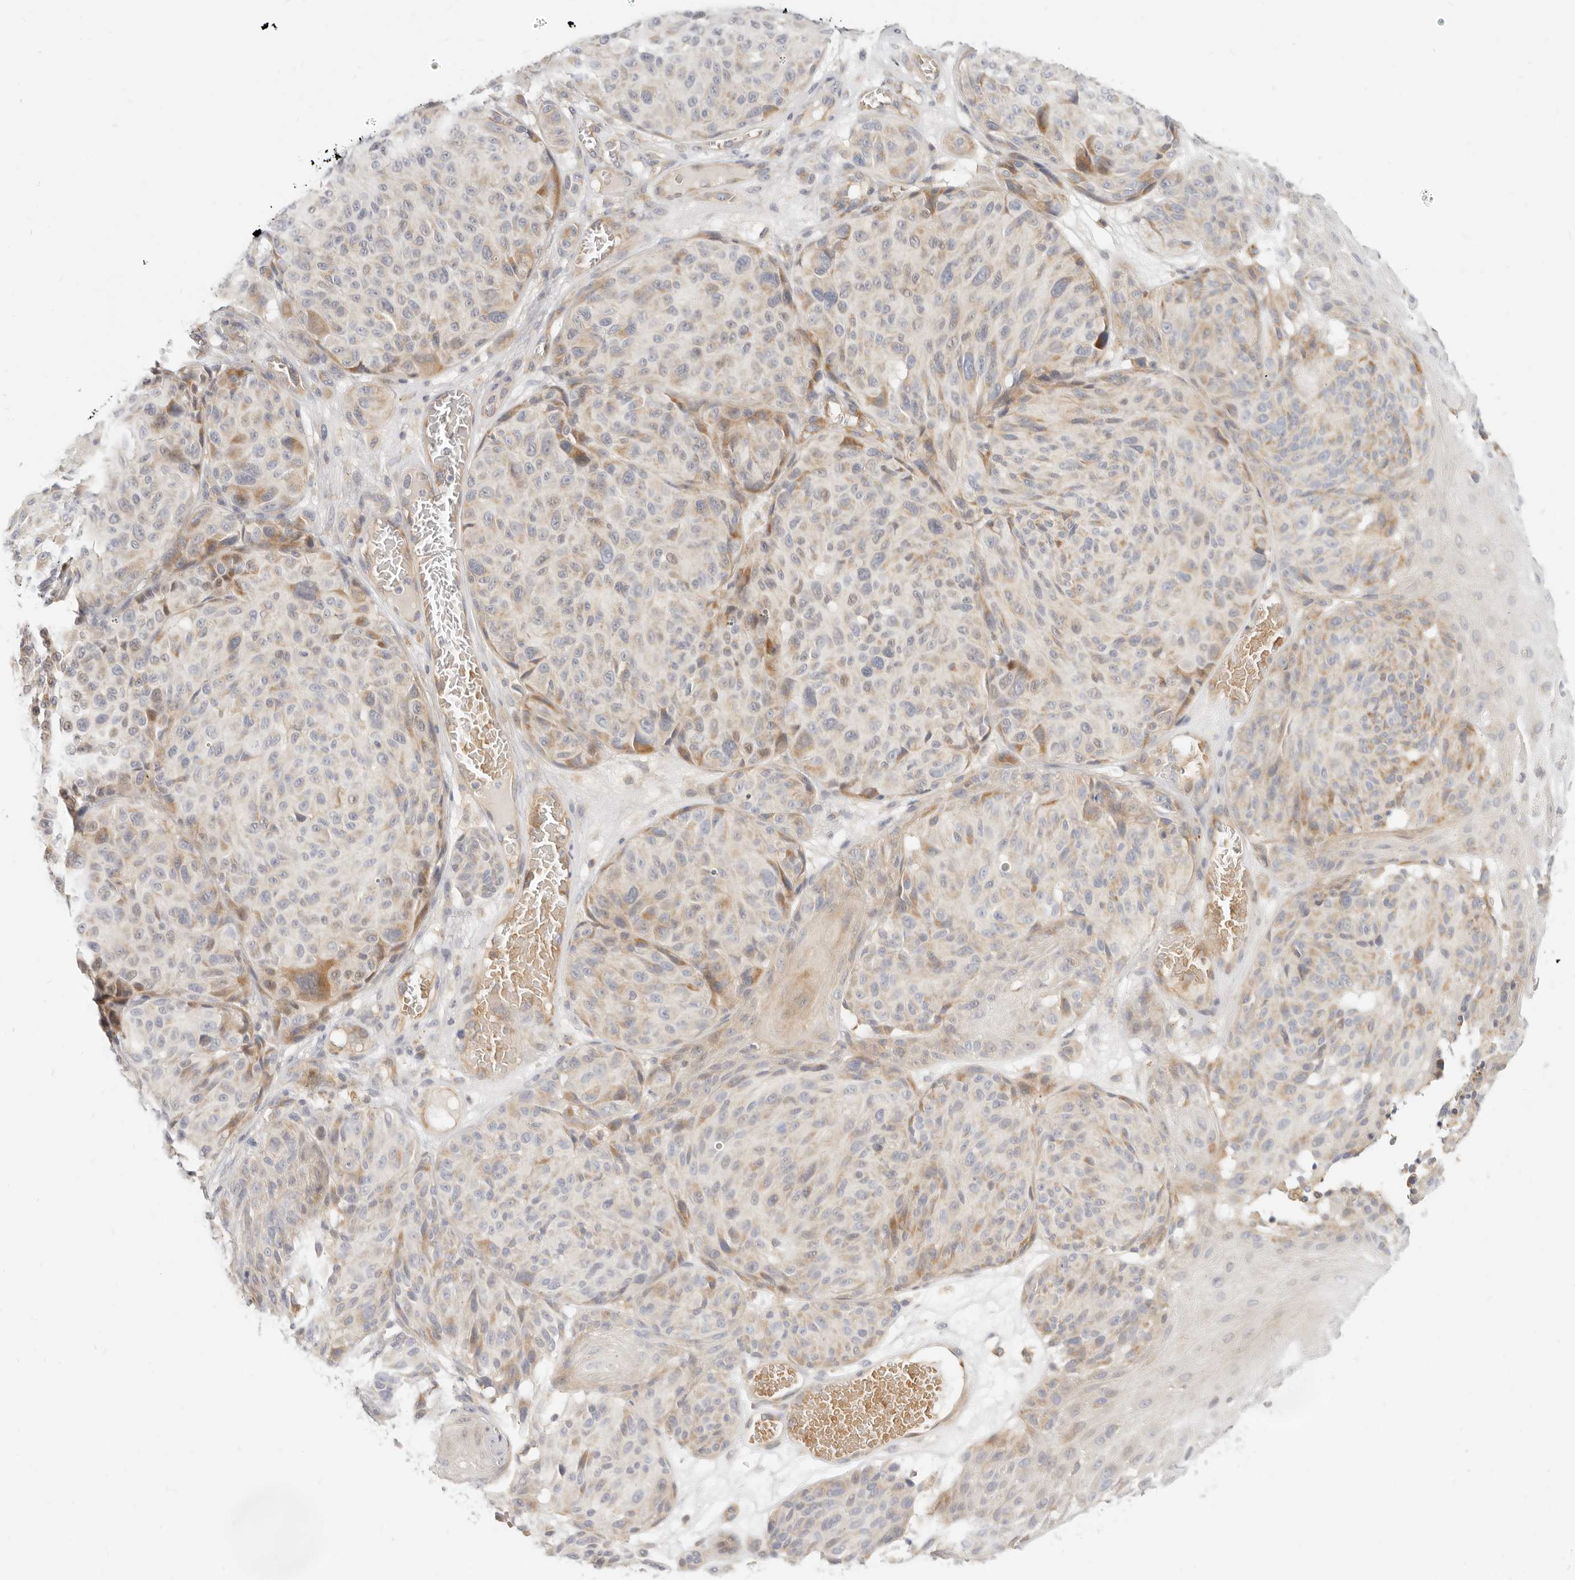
{"staining": {"intensity": "weak", "quantity": "<25%", "location": "cytoplasmic/membranous"}, "tissue": "melanoma", "cell_type": "Tumor cells", "image_type": "cancer", "snomed": [{"axis": "morphology", "description": "Malignant melanoma, NOS"}, {"axis": "topography", "description": "Skin"}], "caption": "The micrograph exhibits no staining of tumor cells in malignant melanoma.", "gene": "LTB4R2", "patient": {"sex": "male", "age": 83}}